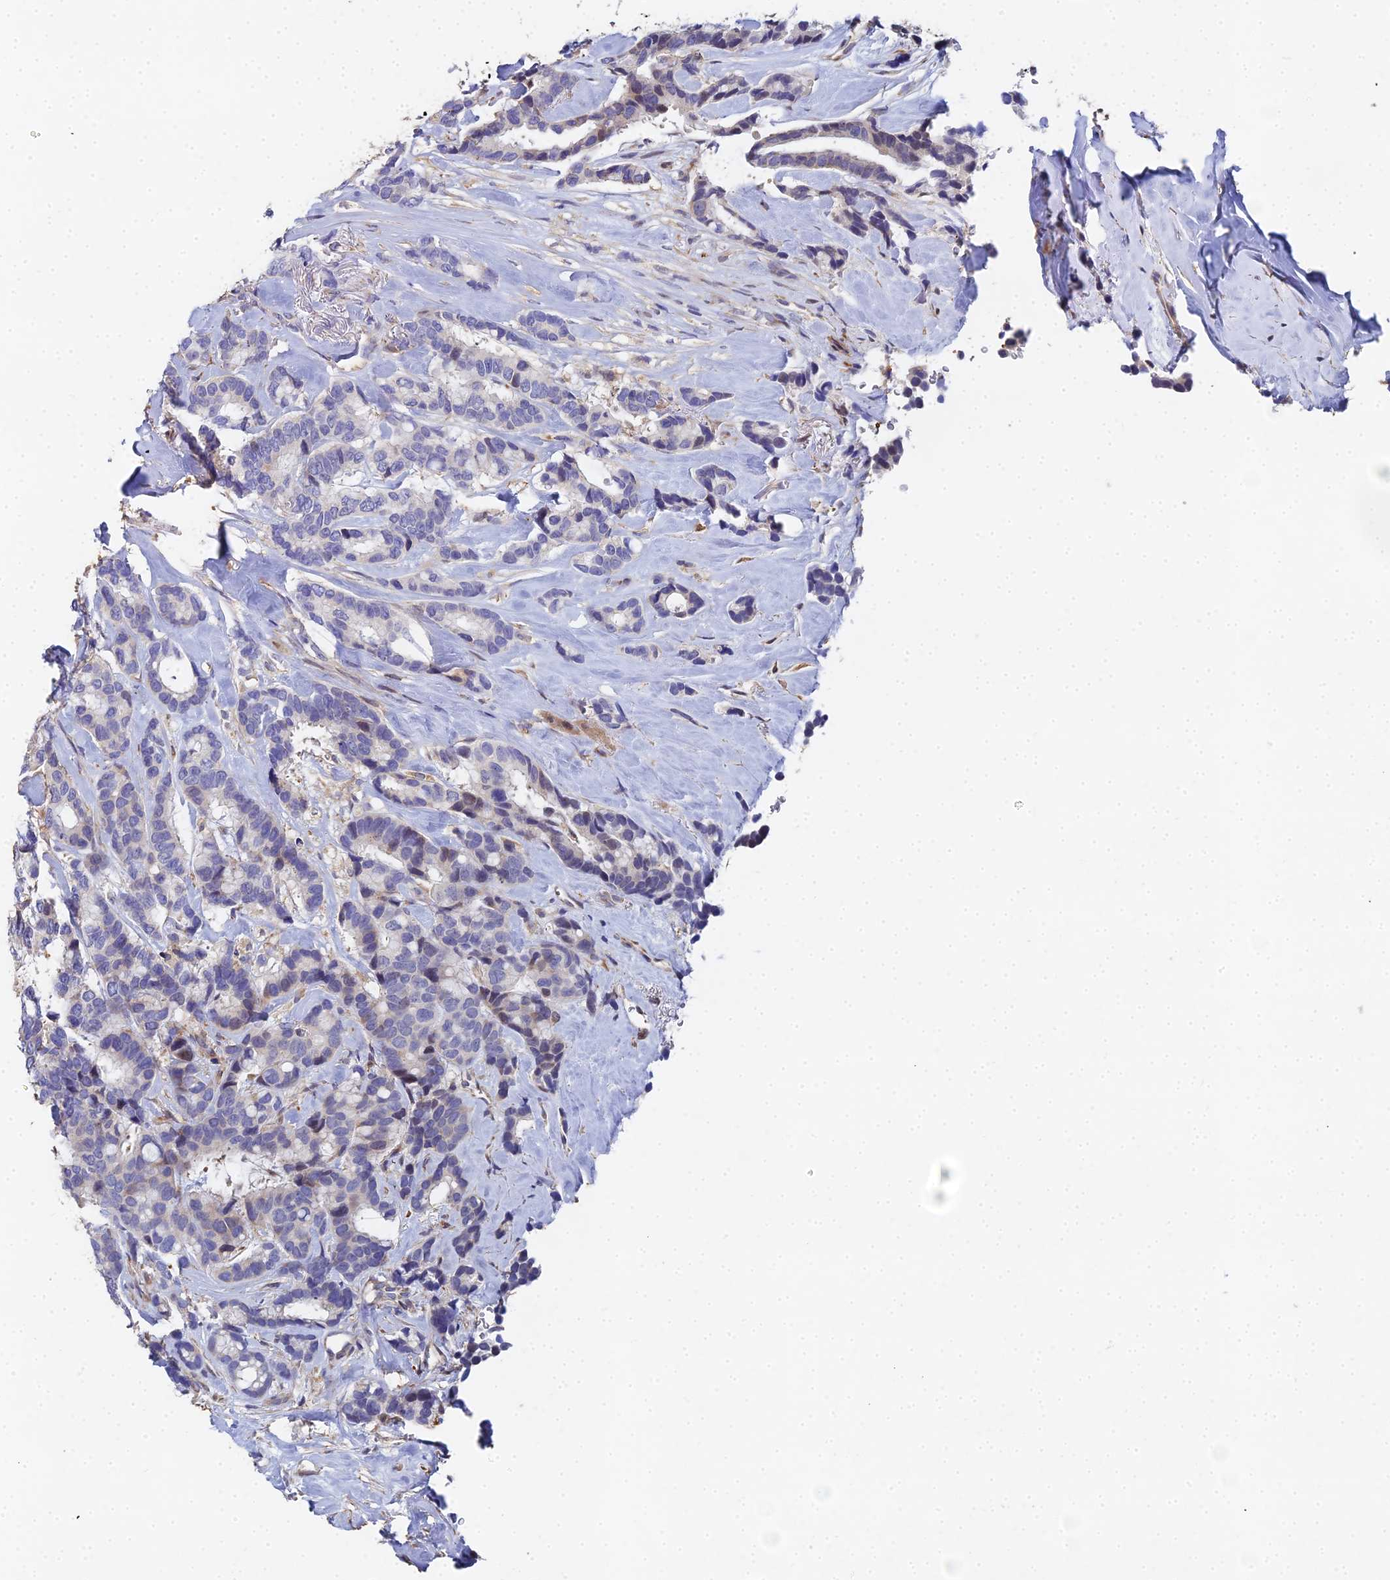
{"staining": {"intensity": "weak", "quantity": "<25%", "location": "cytoplasmic/membranous"}, "tissue": "breast cancer", "cell_type": "Tumor cells", "image_type": "cancer", "snomed": [{"axis": "morphology", "description": "Duct carcinoma"}, {"axis": "topography", "description": "Breast"}], "caption": "This is a micrograph of immunohistochemistry (IHC) staining of breast invasive ductal carcinoma, which shows no staining in tumor cells.", "gene": "ENSG00000268674", "patient": {"sex": "female", "age": 87}}